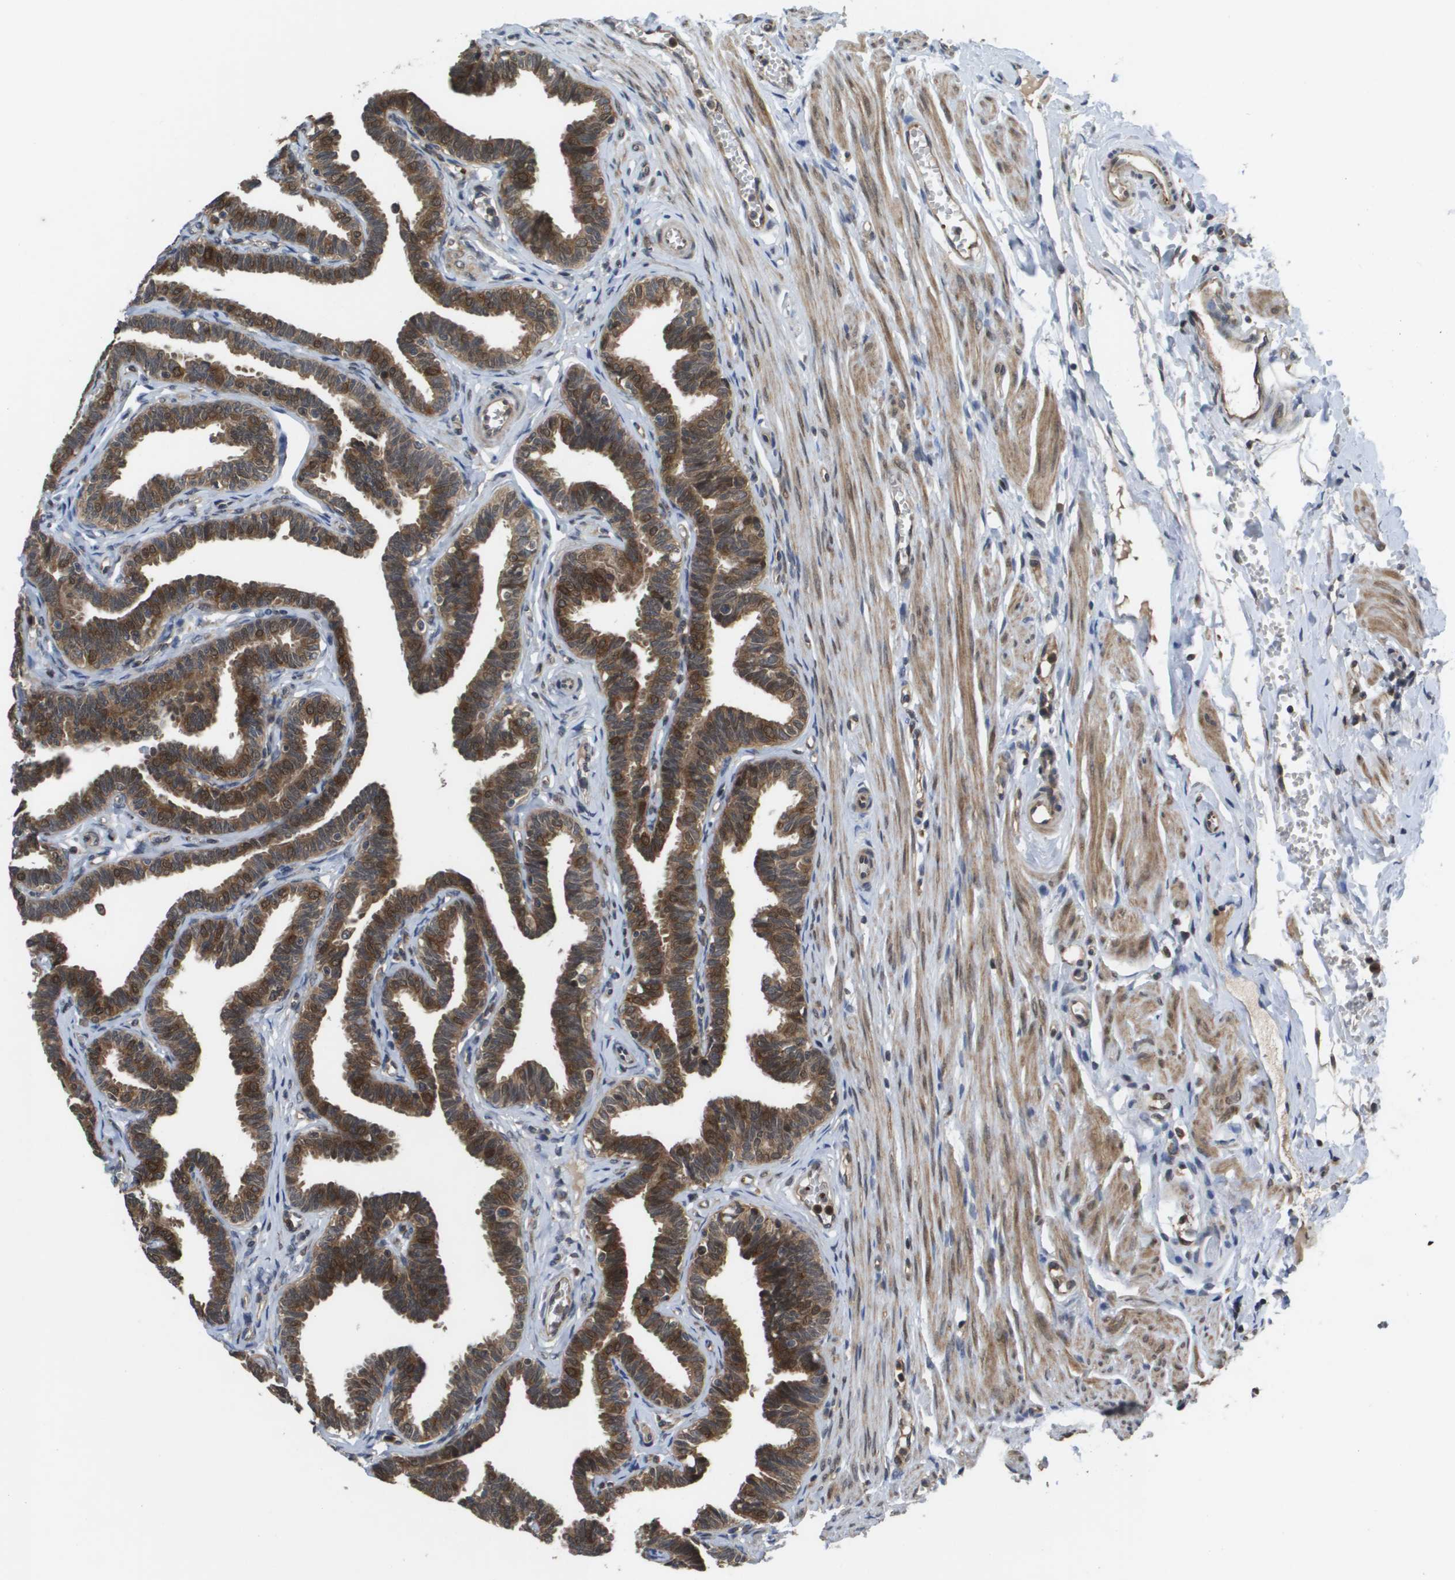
{"staining": {"intensity": "strong", "quantity": ">75%", "location": "cytoplasmic/membranous"}, "tissue": "fallopian tube", "cell_type": "Glandular cells", "image_type": "normal", "snomed": [{"axis": "morphology", "description": "Normal tissue, NOS"}, {"axis": "topography", "description": "Fallopian tube"}, {"axis": "topography", "description": "Ovary"}], "caption": "A brown stain shows strong cytoplasmic/membranous positivity of a protein in glandular cells of normal human fallopian tube. The protein of interest is shown in brown color, while the nuclei are stained blue.", "gene": "RBM38", "patient": {"sex": "female", "age": 23}}